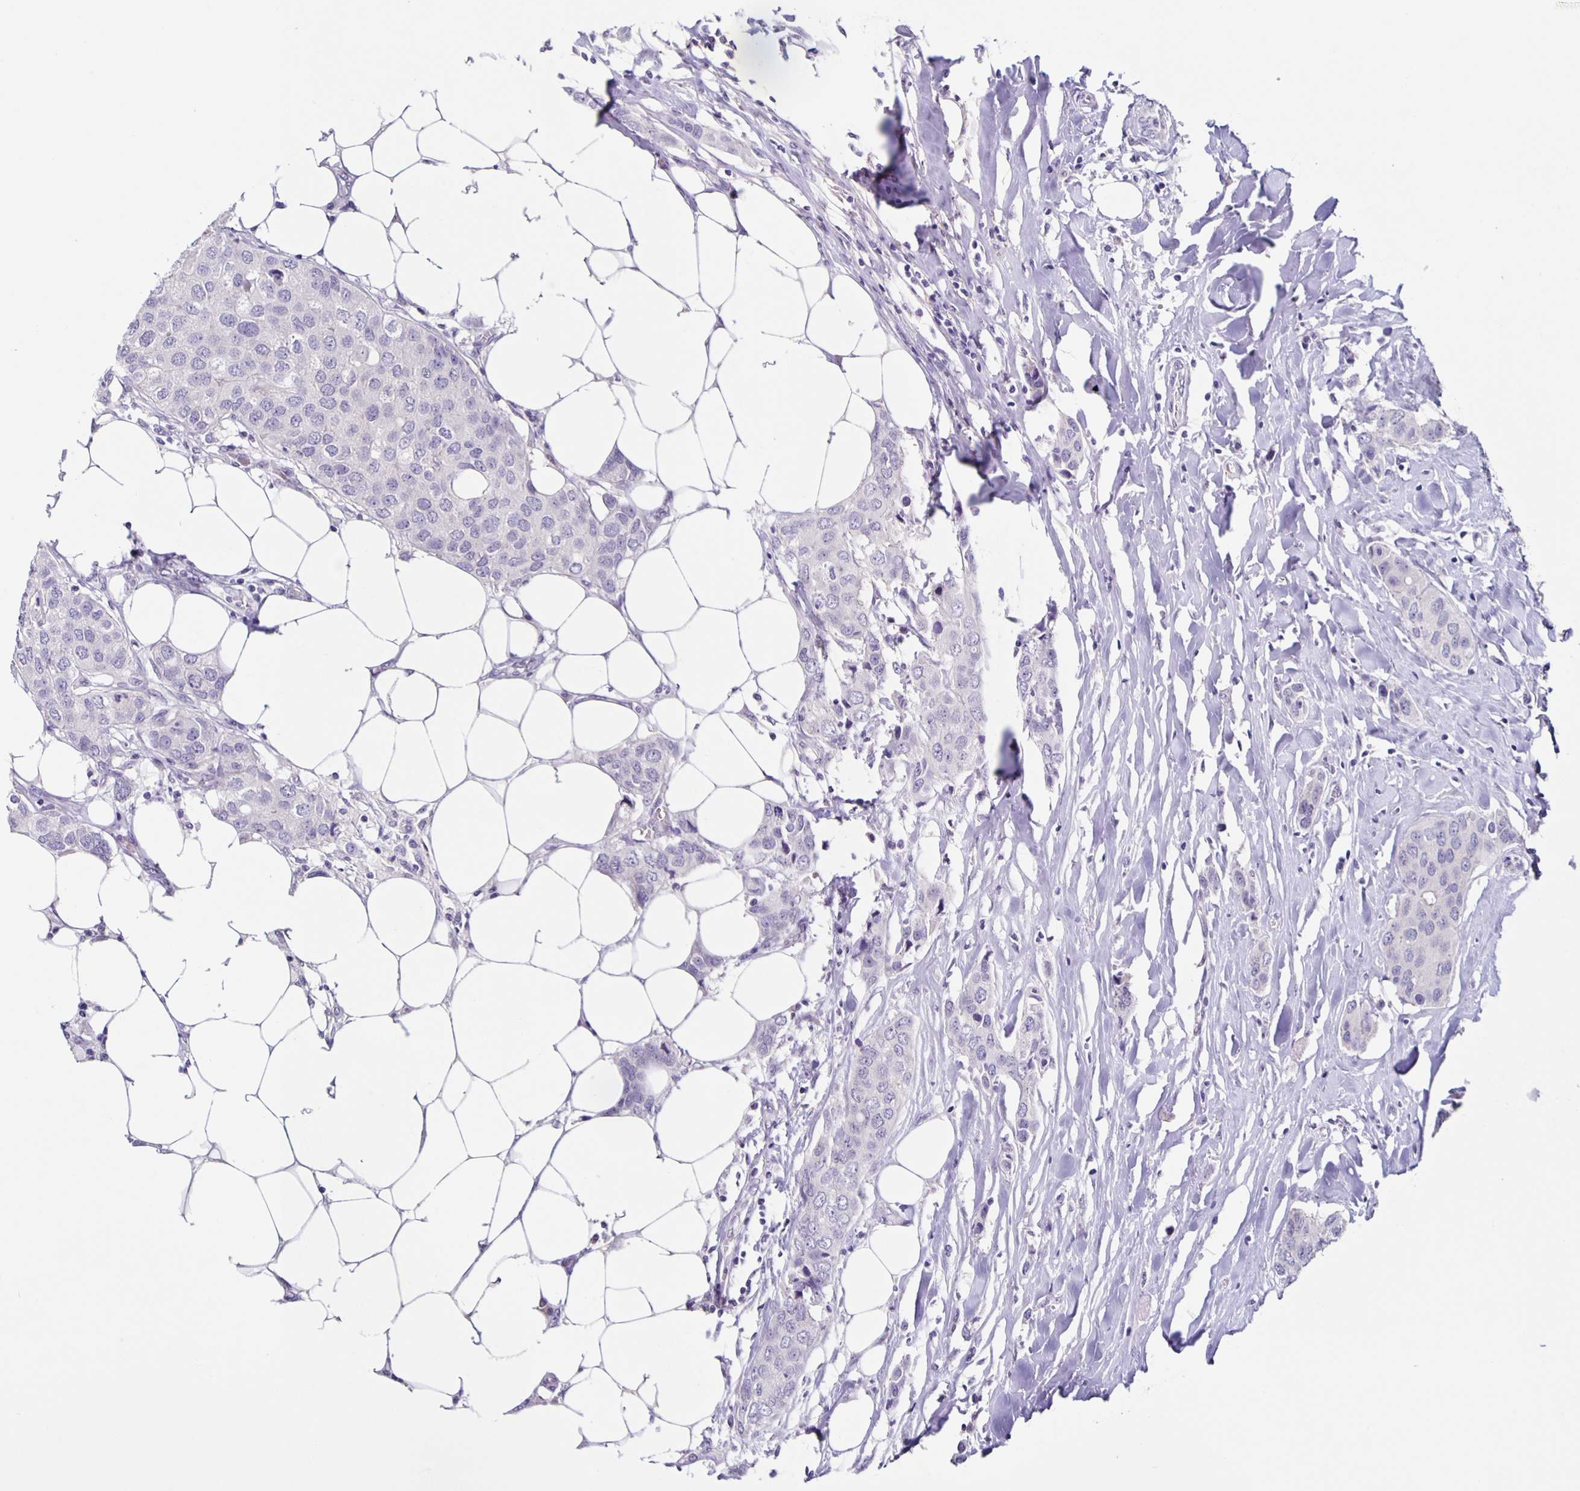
{"staining": {"intensity": "negative", "quantity": "none", "location": "none"}, "tissue": "breast cancer", "cell_type": "Tumor cells", "image_type": "cancer", "snomed": [{"axis": "morphology", "description": "Duct carcinoma"}, {"axis": "topography", "description": "Breast"}], "caption": "DAB (3,3'-diaminobenzidine) immunohistochemical staining of human breast intraductal carcinoma displays no significant expression in tumor cells.", "gene": "SLC12A3", "patient": {"sex": "female", "age": 80}}